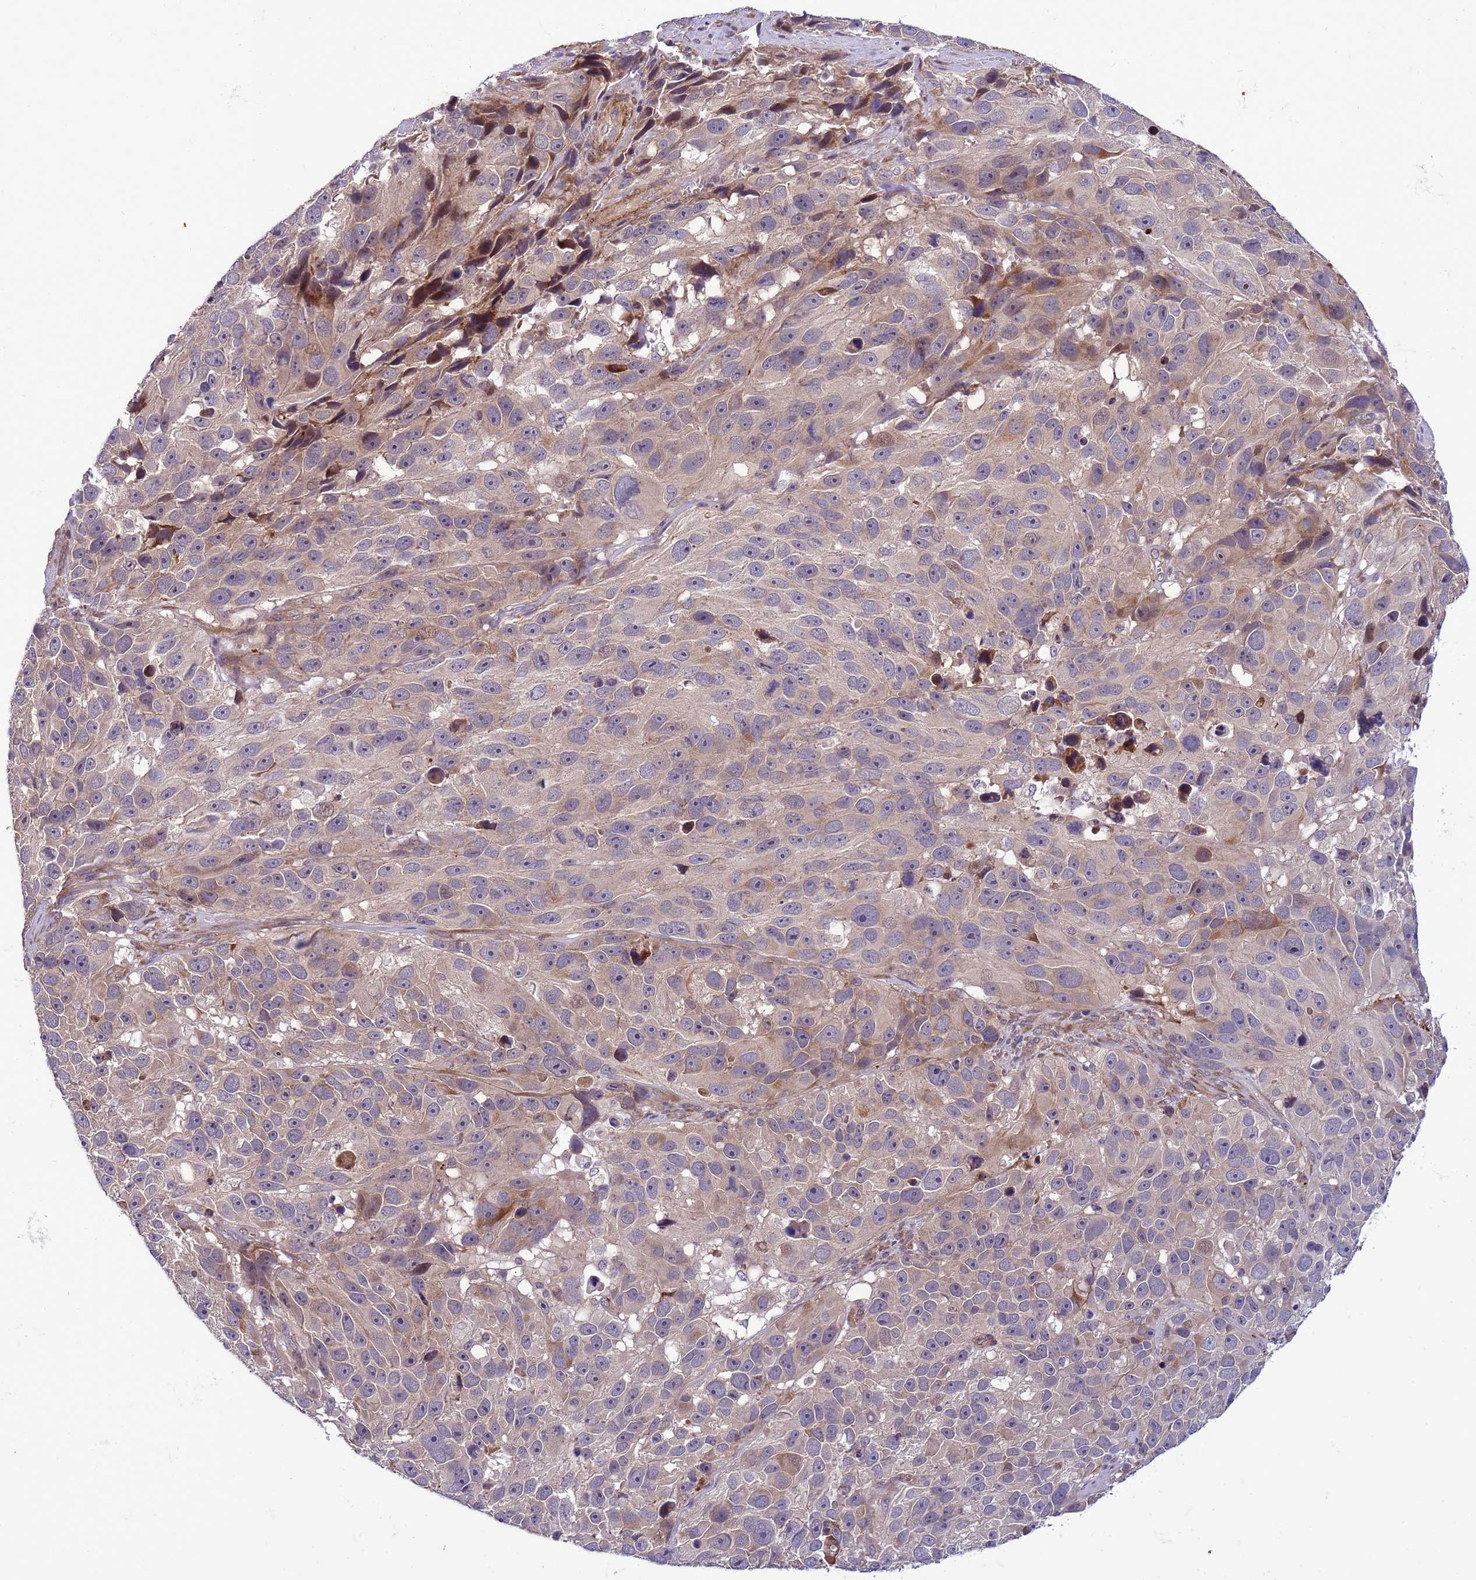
{"staining": {"intensity": "weak", "quantity": "<25%", "location": "cytoplasmic/membranous"}, "tissue": "melanoma", "cell_type": "Tumor cells", "image_type": "cancer", "snomed": [{"axis": "morphology", "description": "Malignant melanoma, NOS"}, {"axis": "topography", "description": "Skin"}], "caption": "Immunohistochemical staining of malignant melanoma shows no significant expression in tumor cells. (Stains: DAB (3,3'-diaminobenzidine) IHC with hematoxylin counter stain, Microscopy: brightfield microscopy at high magnification).", "gene": "GEN1", "patient": {"sex": "male", "age": 84}}